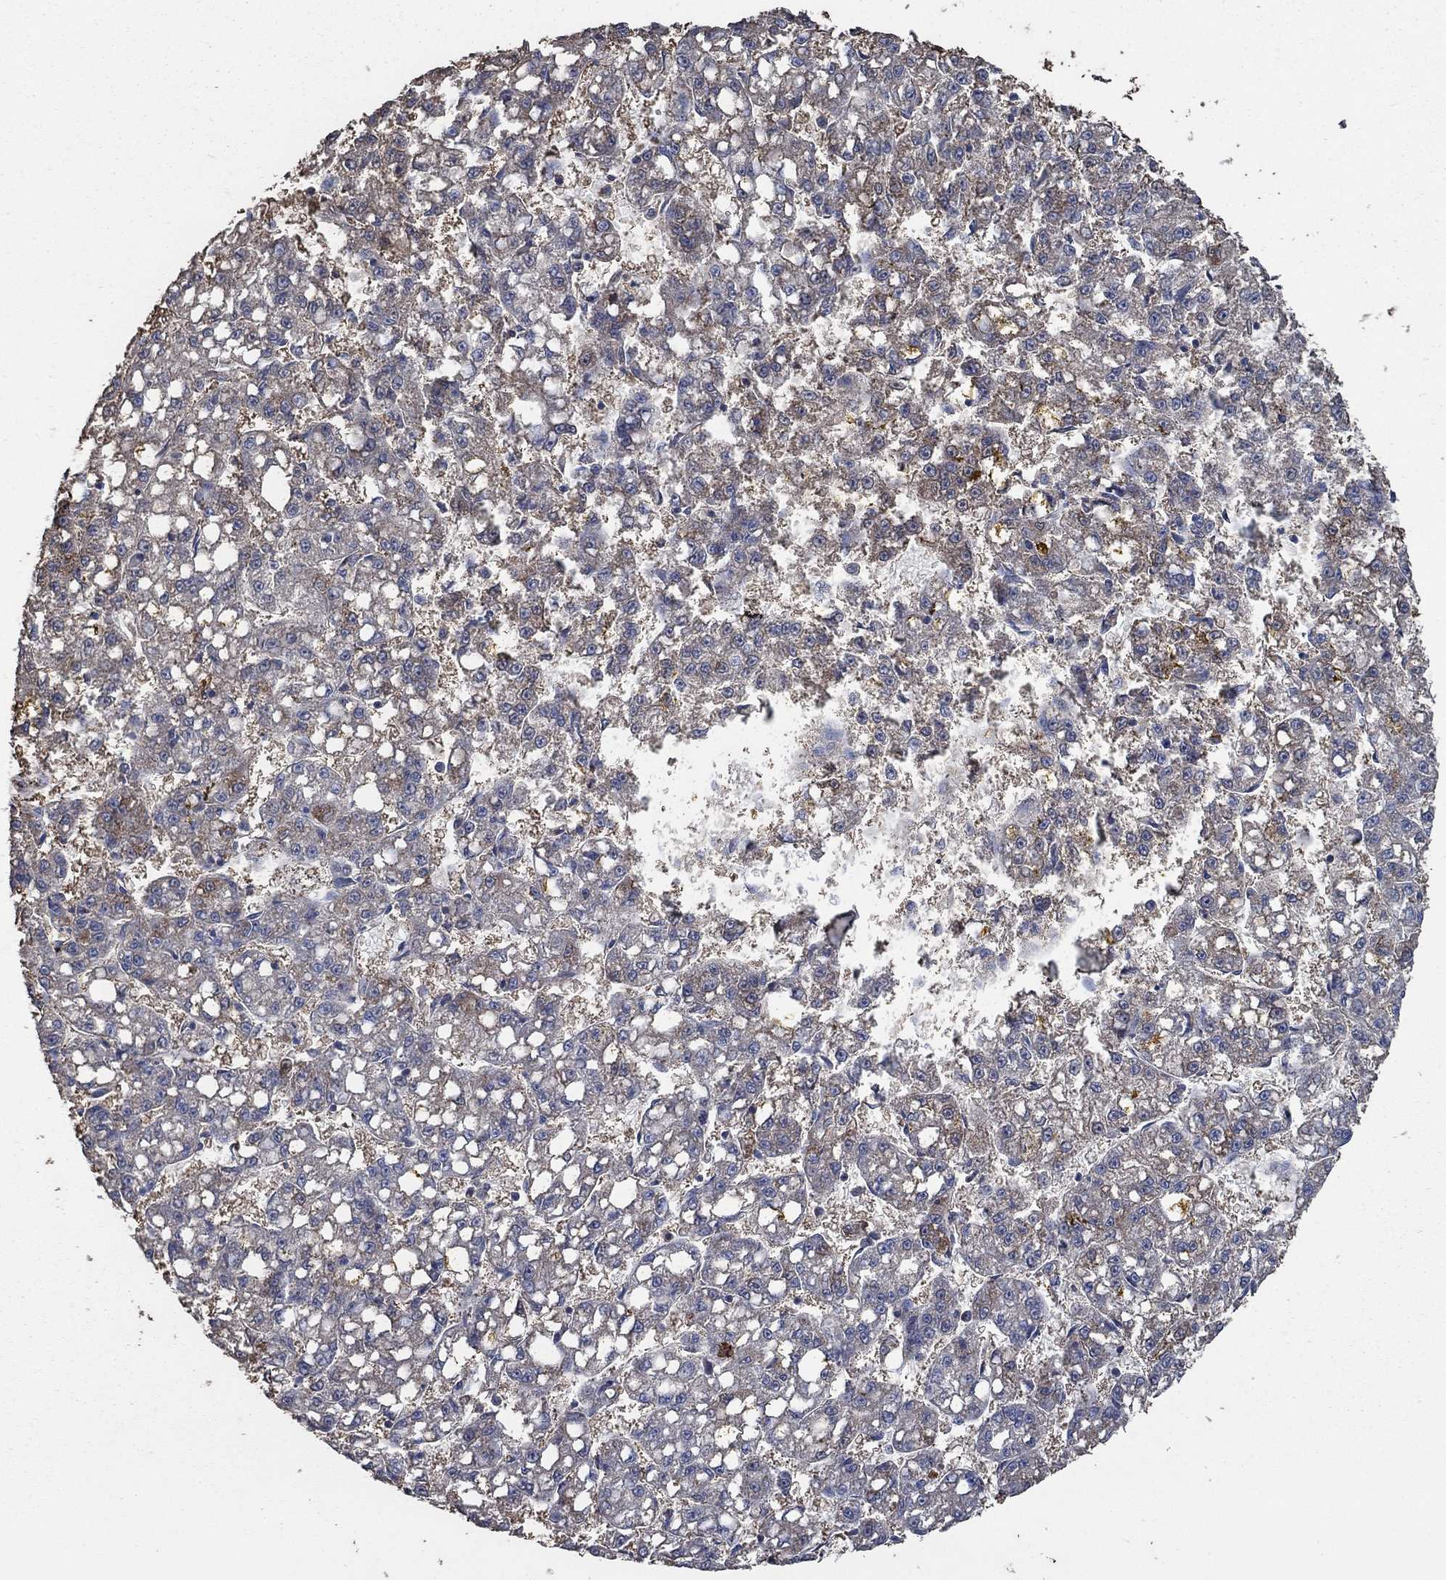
{"staining": {"intensity": "moderate", "quantity": "<25%", "location": "cytoplasmic/membranous"}, "tissue": "liver cancer", "cell_type": "Tumor cells", "image_type": "cancer", "snomed": [{"axis": "morphology", "description": "Carcinoma, Hepatocellular, NOS"}, {"axis": "topography", "description": "Liver"}], "caption": "Human liver cancer (hepatocellular carcinoma) stained with a brown dye displays moderate cytoplasmic/membranous positive positivity in approximately <25% of tumor cells.", "gene": "MRPS24", "patient": {"sex": "female", "age": 65}}